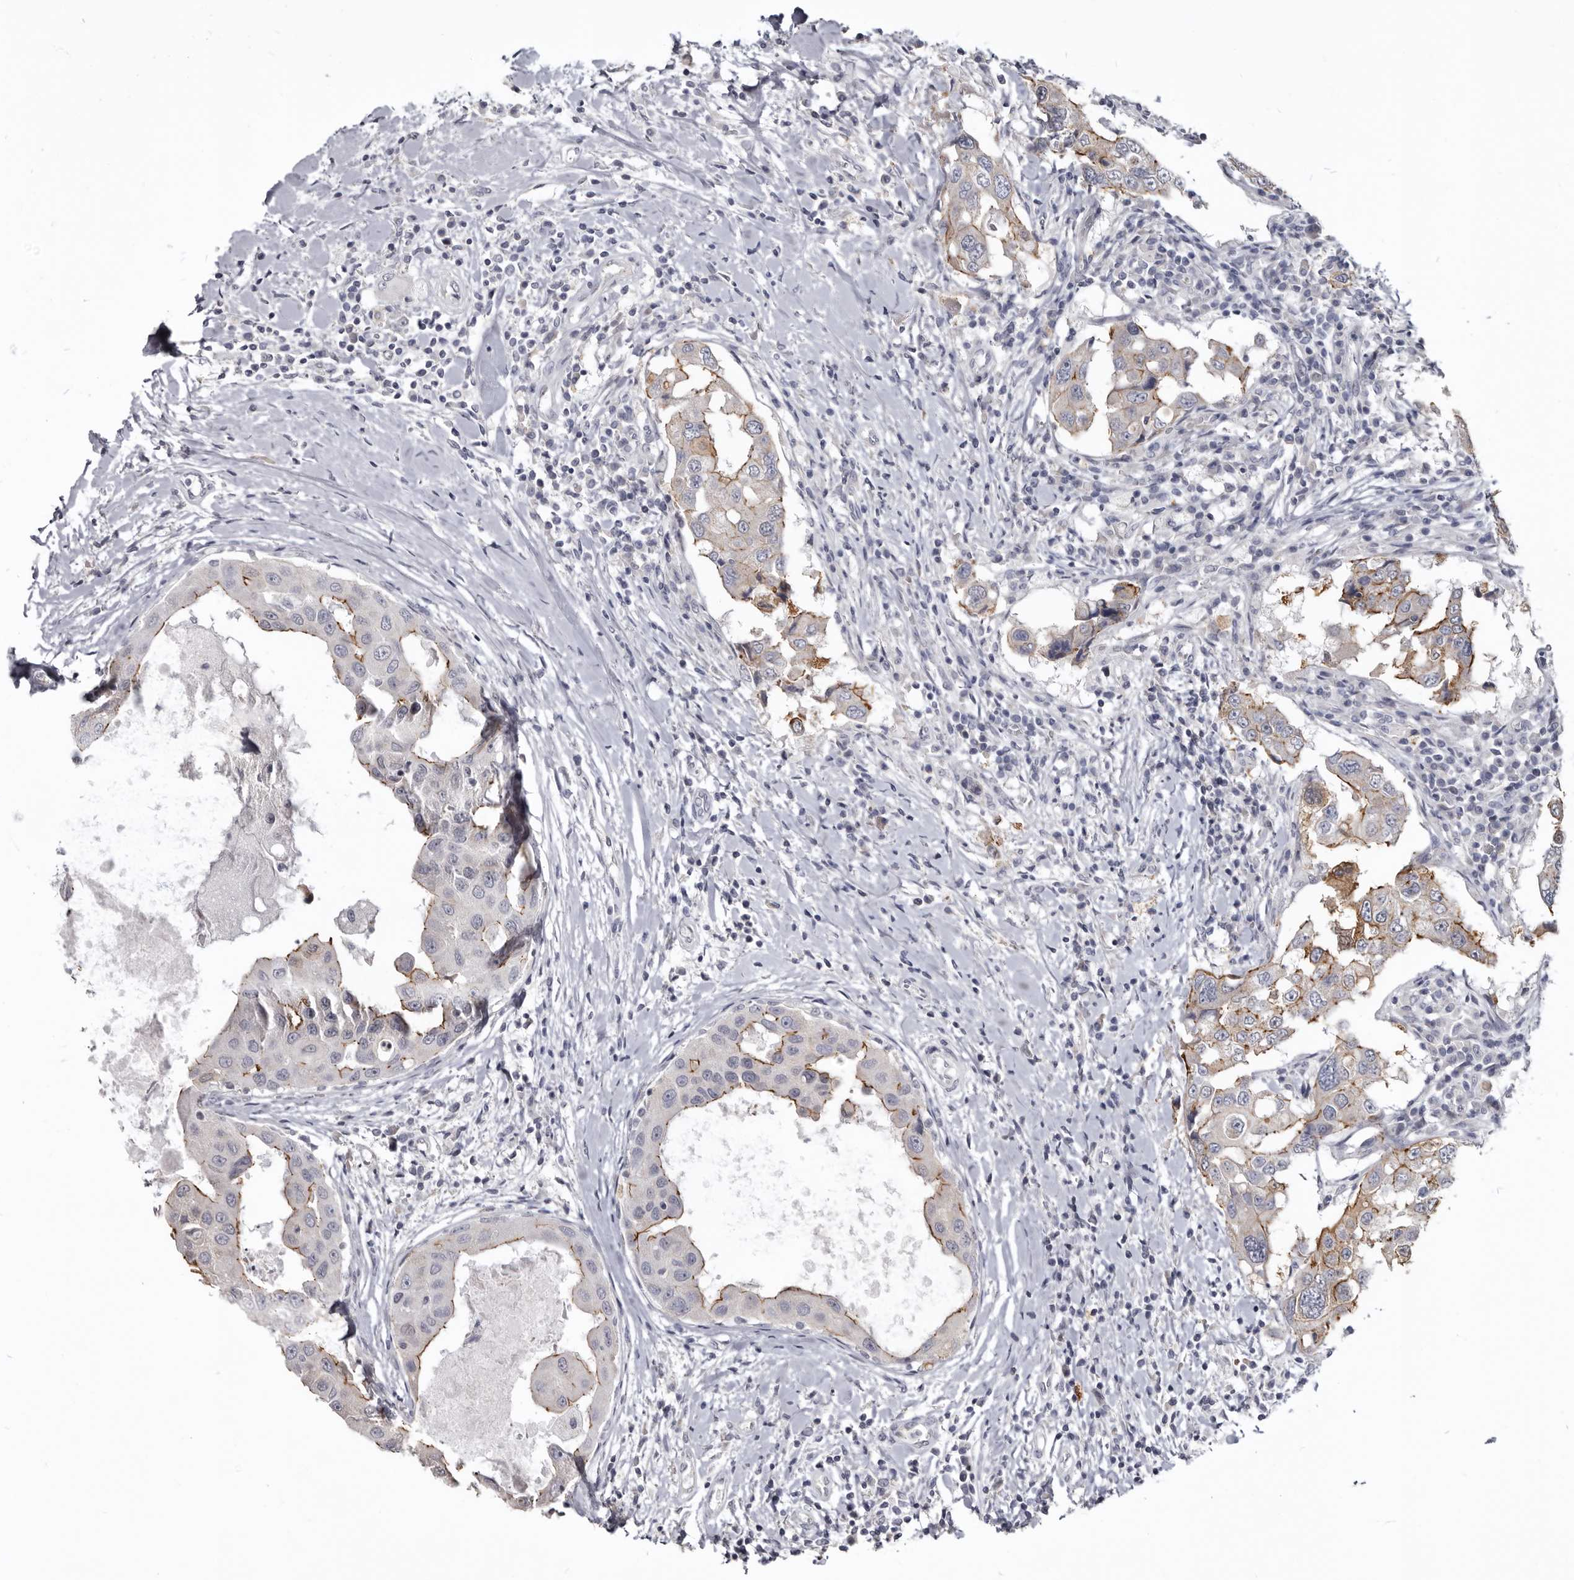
{"staining": {"intensity": "moderate", "quantity": "25%-75%", "location": "cytoplasmic/membranous"}, "tissue": "breast cancer", "cell_type": "Tumor cells", "image_type": "cancer", "snomed": [{"axis": "morphology", "description": "Duct carcinoma"}, {"axis": "topography", "description": "Breast"}], "caption": "An image showing moderate cytoplasmic/membranous expression in approximately 25%-75% of tumor cells in invasive ductal carcinoma (breast), as visualized by brown immunohistochemical staining.", "gene": "CGN", "patient": {"sex": "female", "age": 27}}